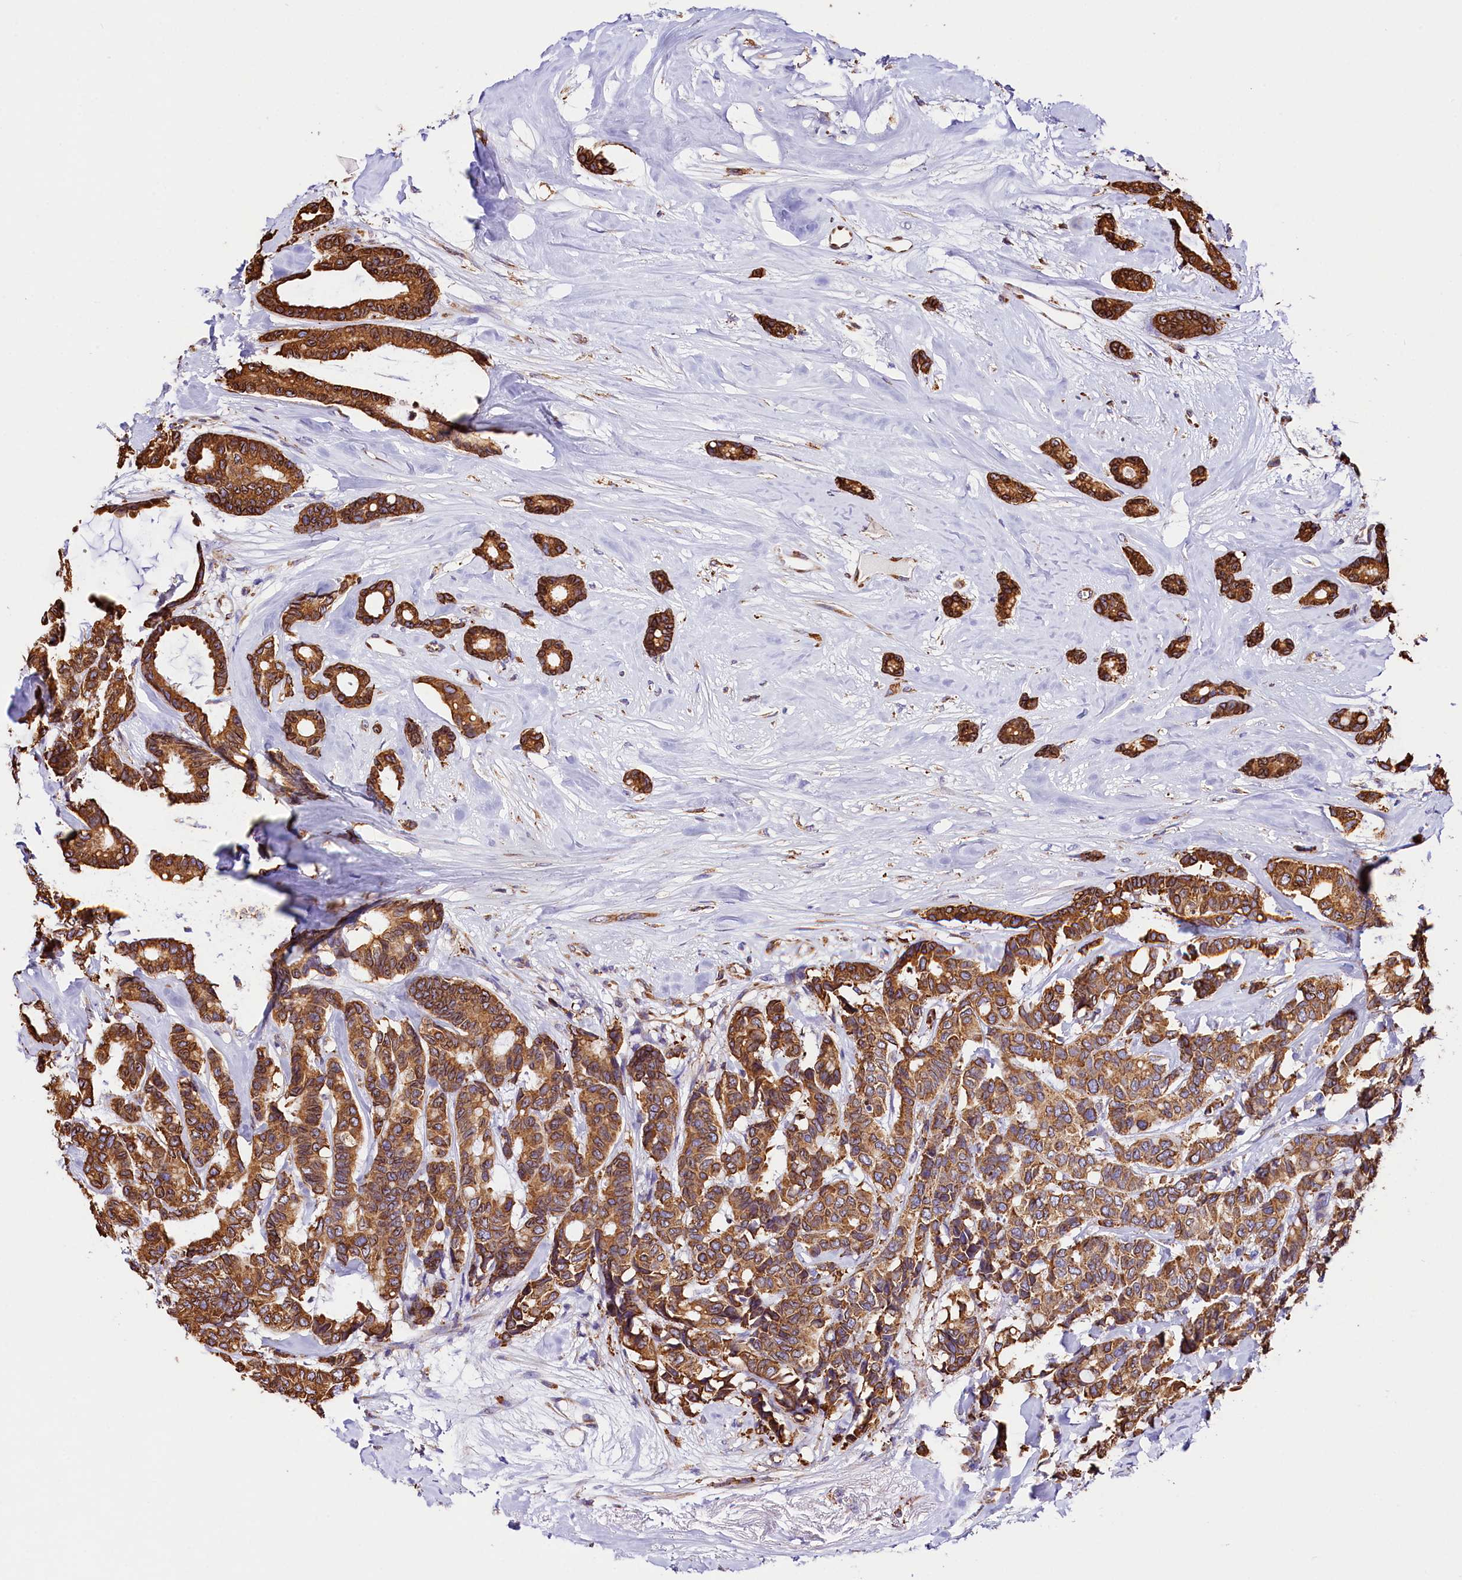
{"staining": {"intensity": "moderate", "quantity": ">75%", "location": "cytoplasmic/membranous"}, "tissue": "breast cancer", "cell_type": "Tumor cells", "image_type": "cancer", "snomed": [{"axis": "morphology", "description": "Duct carcinoma"}, {"axis": "topography", "description": "Breast"}], "caption": "Protein analysis of breast cancer tissue shows moderate cytoplasmic/membranous expression in about >75% of tumor cells.", "gene": "ITGA1", "patient": {"sex": "female", "age": 87}}